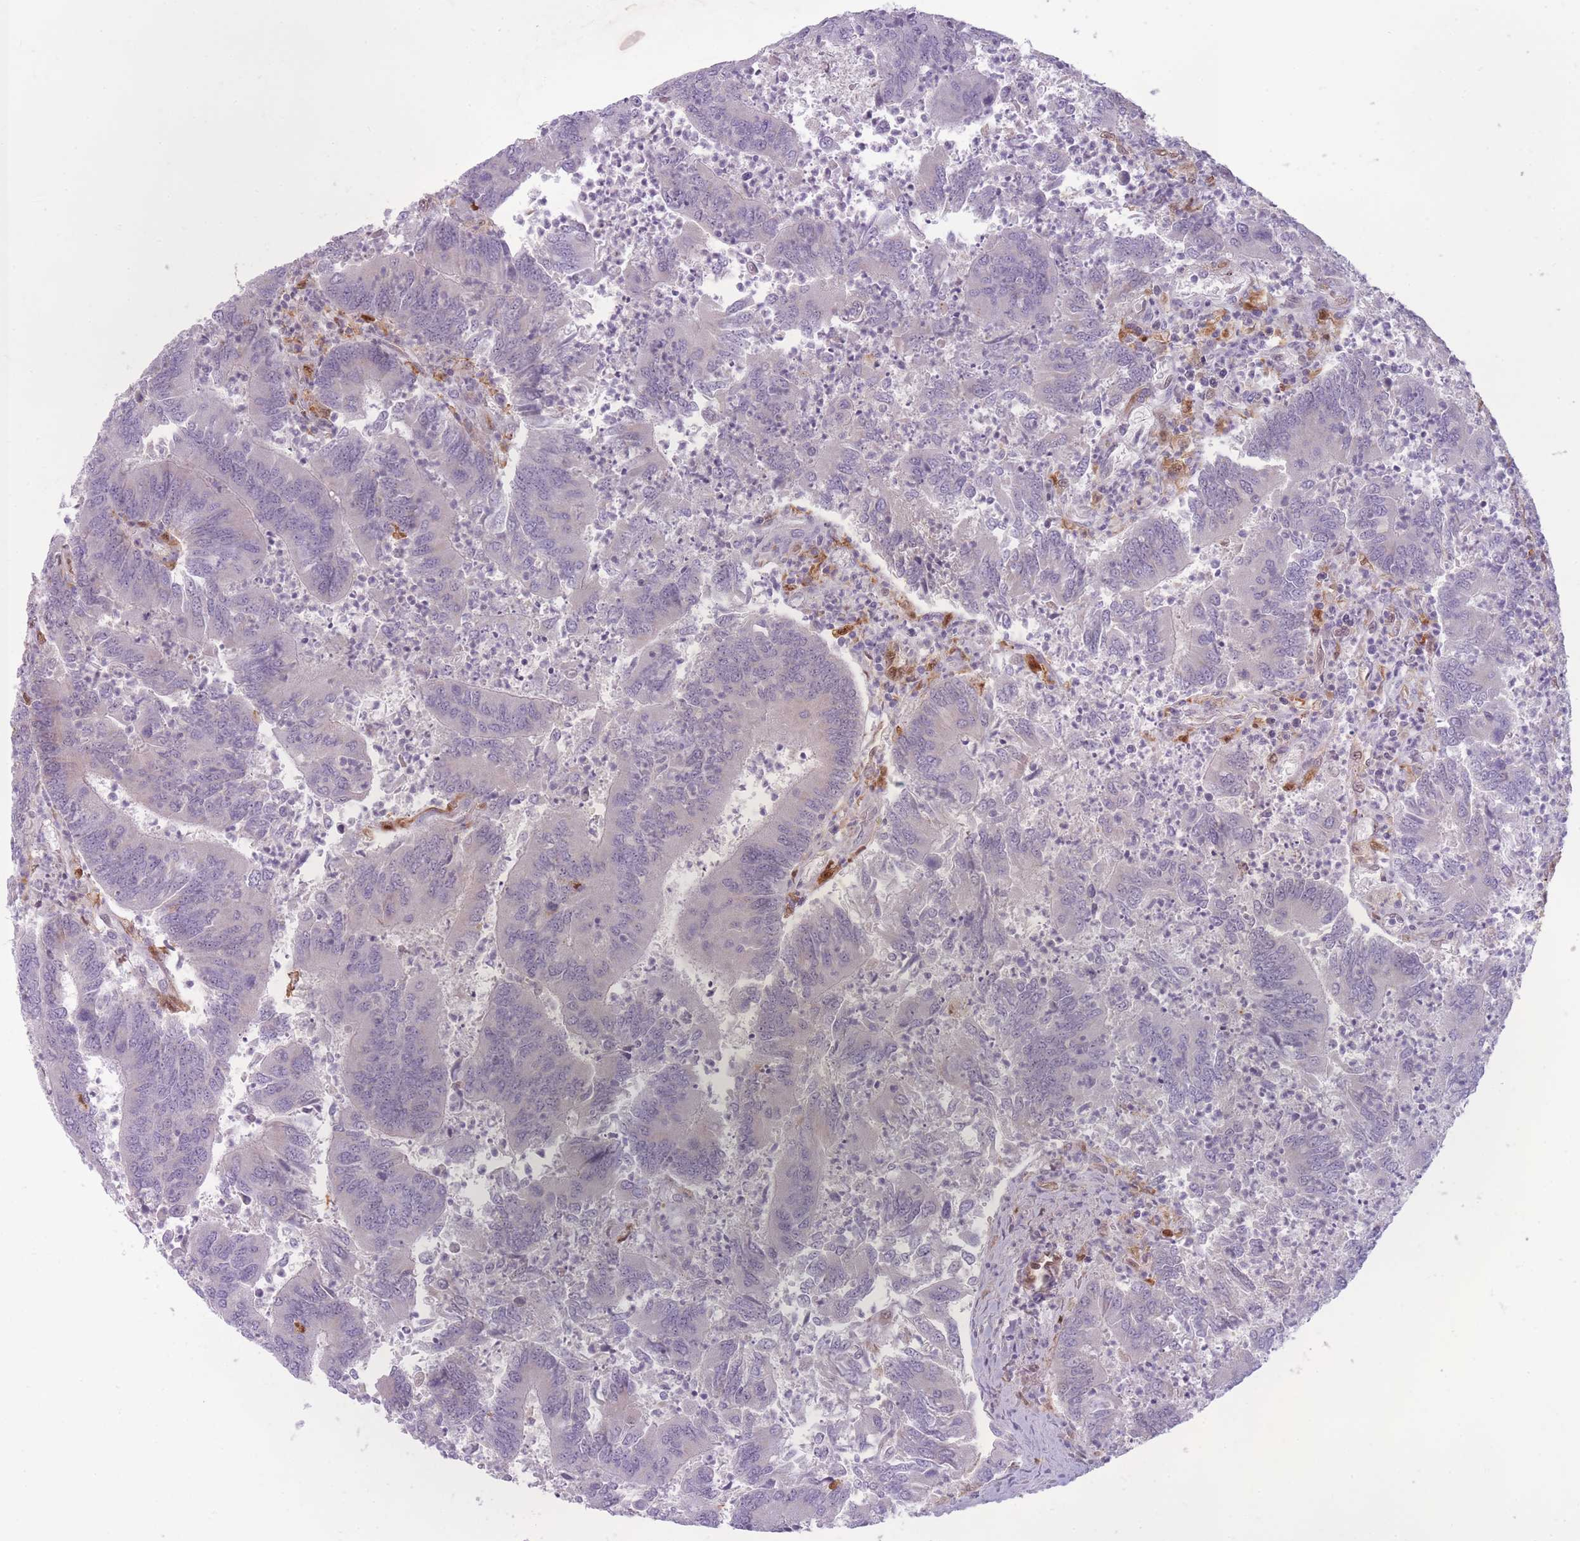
{"staining": {"intensity": "negative", "quantity": "none", "location": "none"}, "tissue": "colorectal cancer", "cell_type": "Tumor cells", "image_type": "cancer", "snomed": [{"axis": "morphology", "description": "Adenocarcinoma, NOS"}, {"axis": "topography", "description": "Colon"}], "caption": "Immunohistochemical staining of colorectal cancer displays no significant positivity in tumor cells. The staining is performed using DAB brown chromogen with nuclei counter-stained in using hematoxylin.", "gene": "LGALS9", "patient": {"sex": "female", "age": 67}}